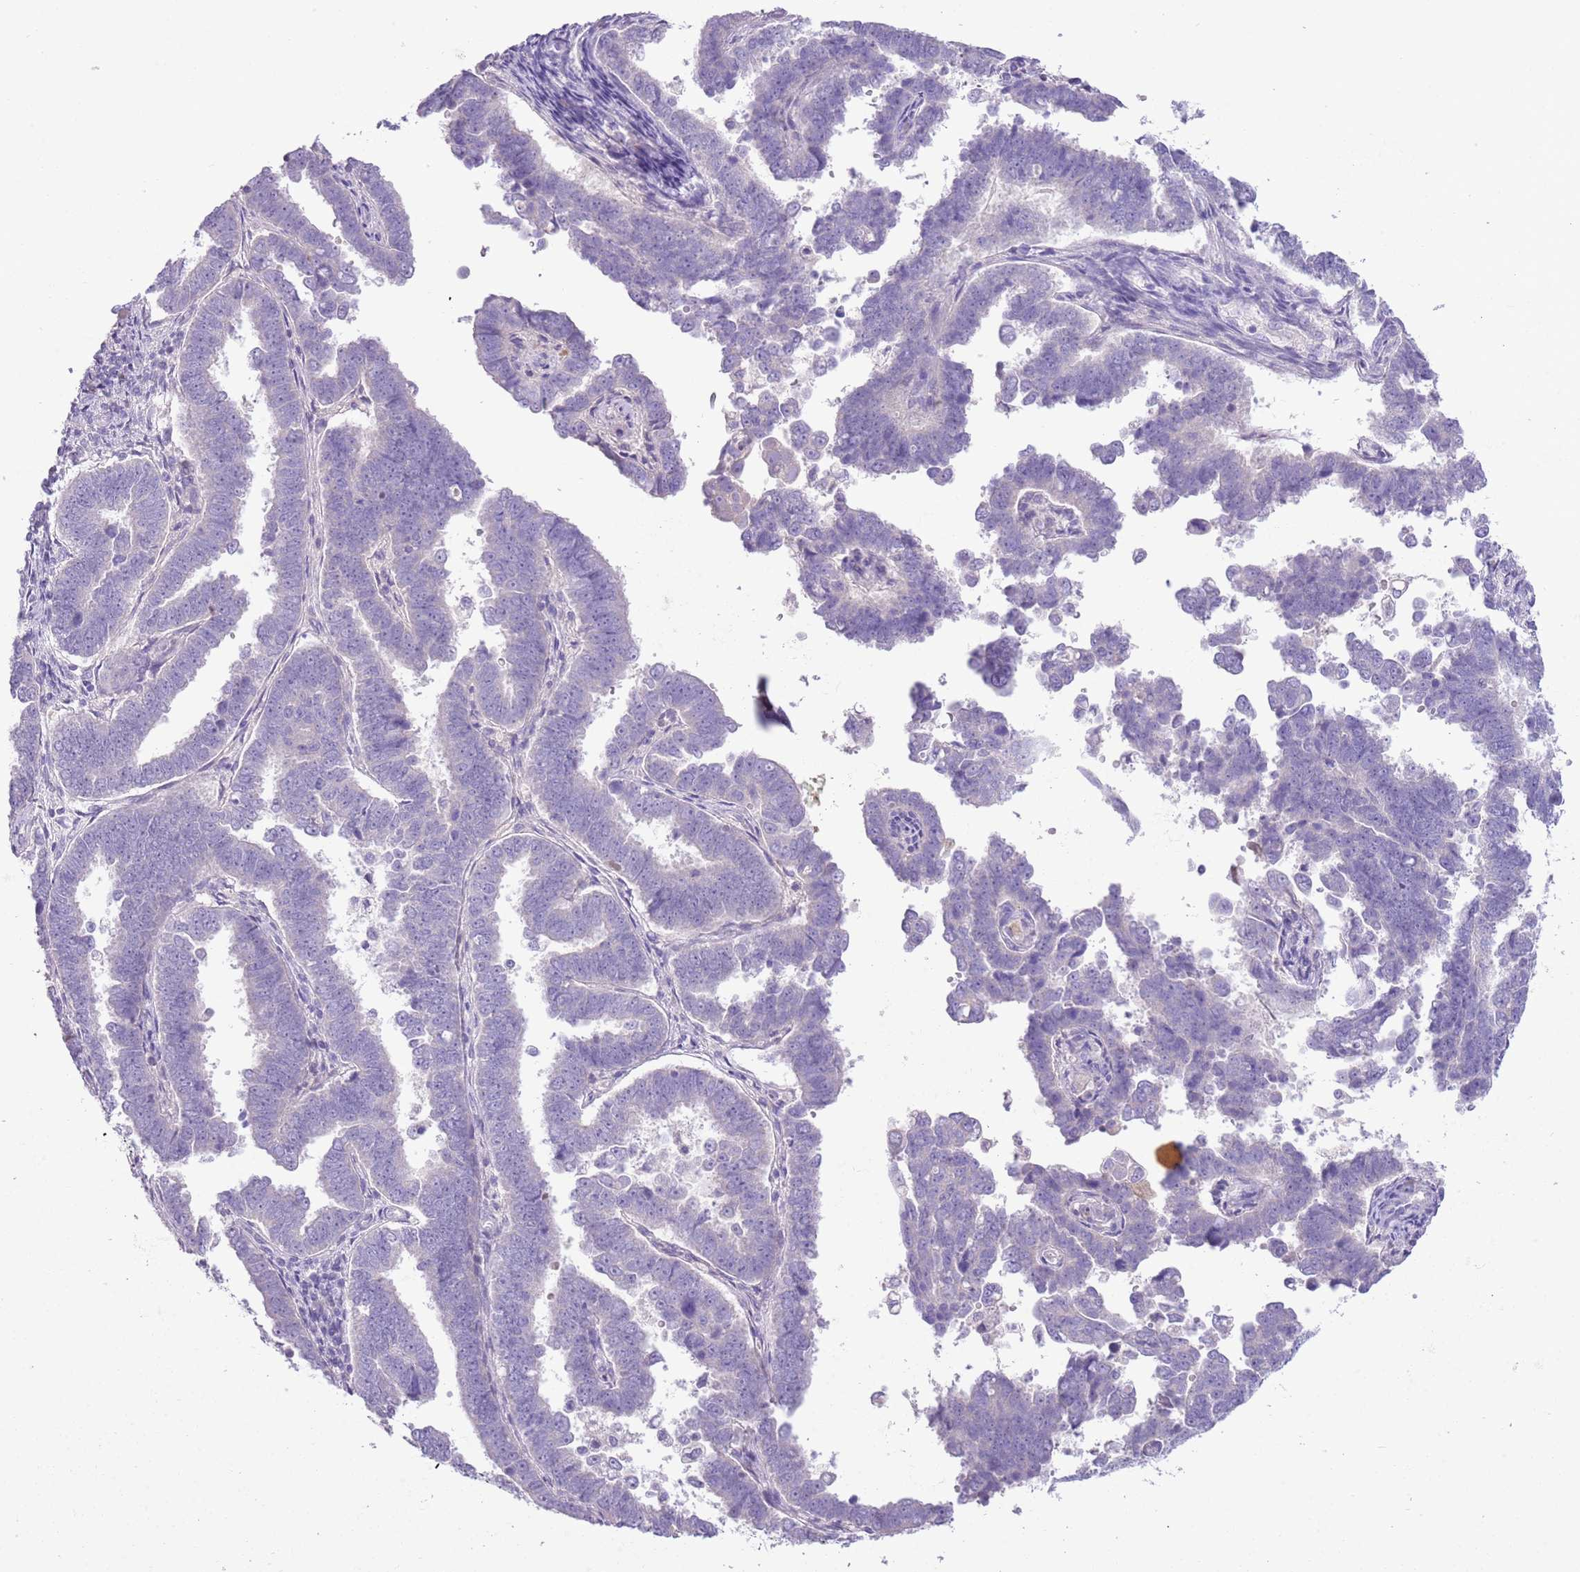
{"staining": {"intensity": "negative", "quantity": "none", "location": "none"}, "tissue": "endometrial cancer", "cell_type": "Tumor cells", "image_type": "cancer", "snomed": [{"axis": "morphology", "description": "Adenocarcinoma, NOS"}, {"axis": "topography", "description": "Endometrium"}], "caption": "An immunohistochemistry (IHC) micrograph of endometrial cancer (adenocarcinoma) is shown. There is no staining in tumor cells of endometrial cancer (adenocarcinoma).", "gene": "TOX2", "patient": {"sex": "female", "age": 75}}